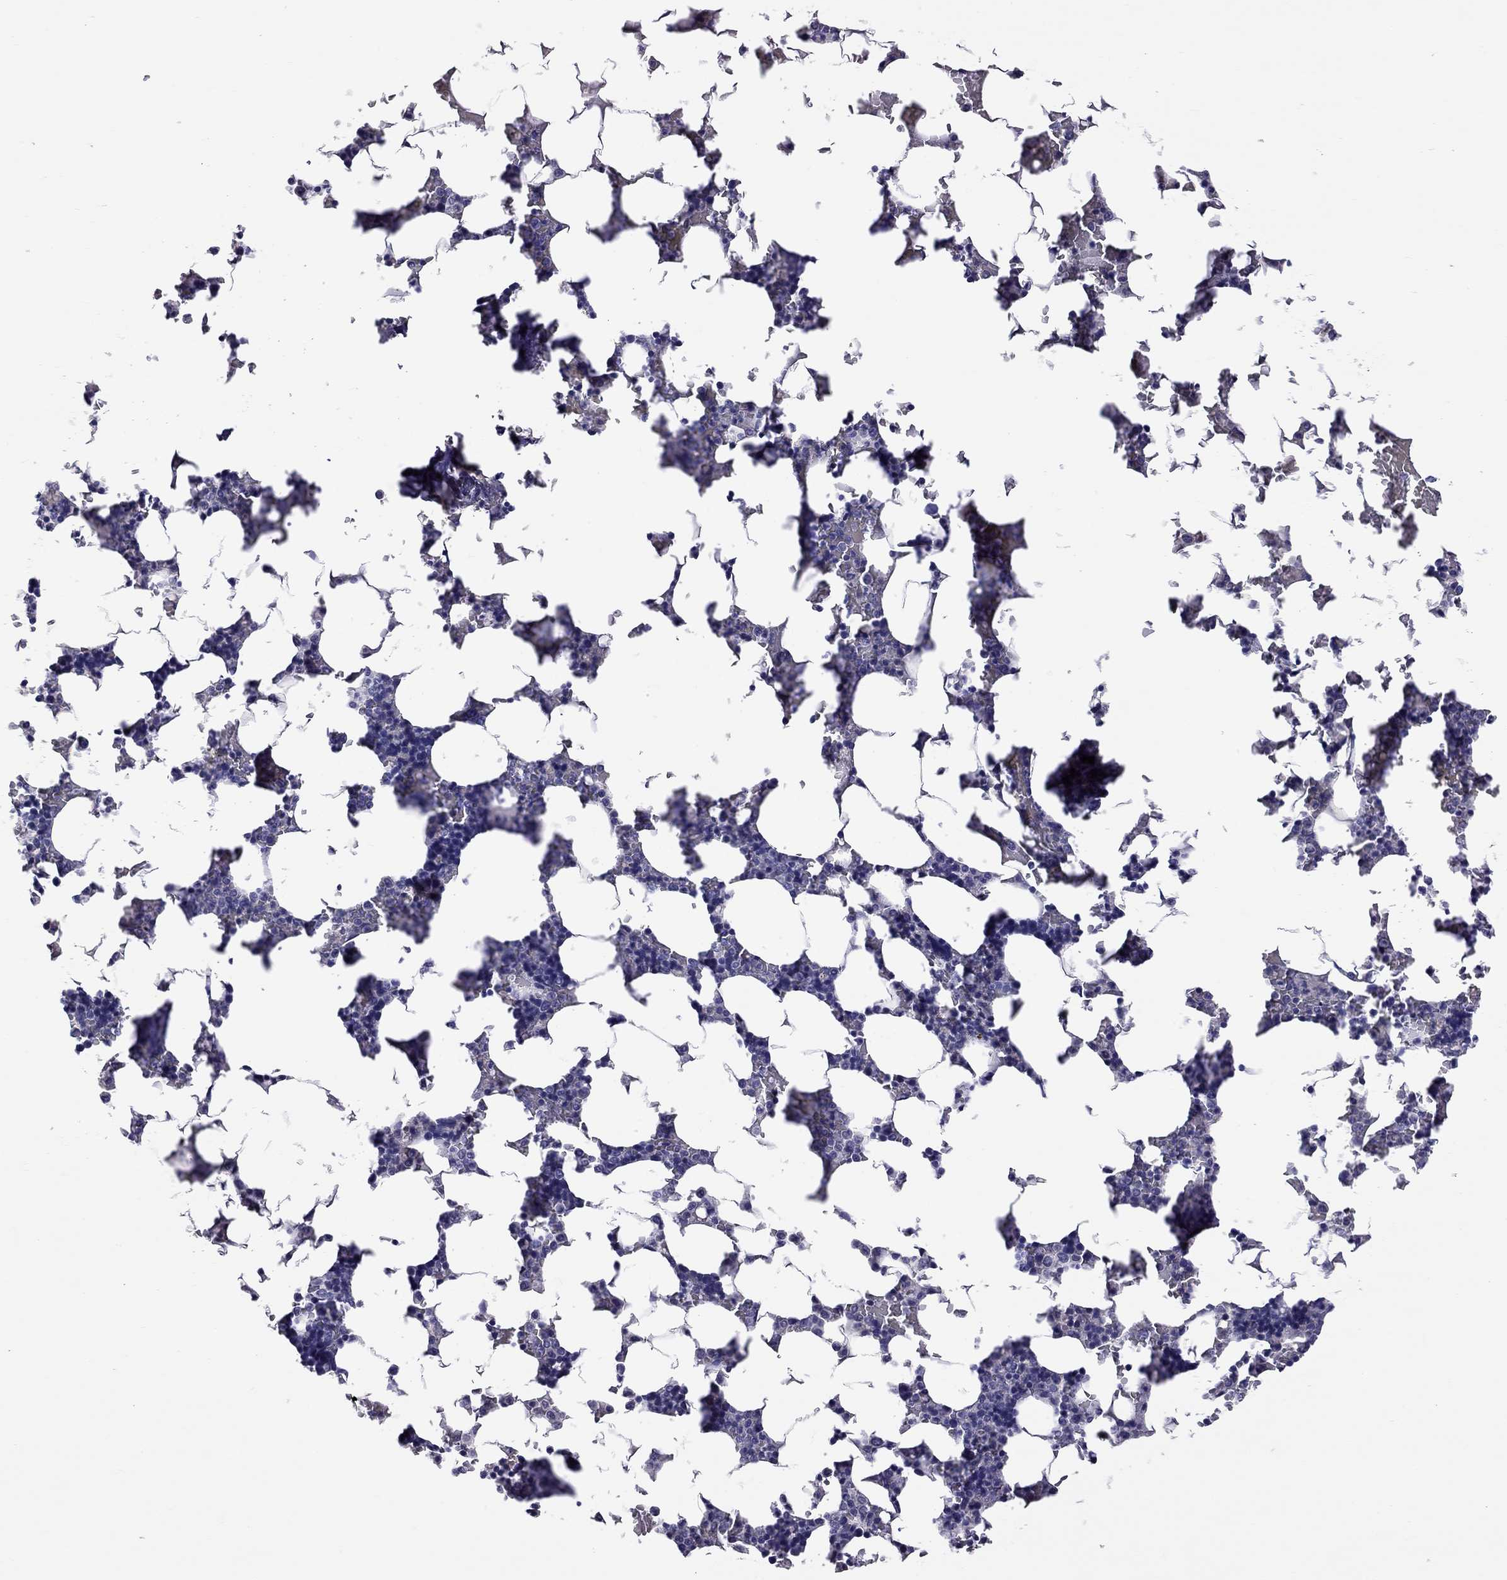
{"staining": {"intensity": "negative", "quantity": "none", "location": "none"}, "tissue": "bone marrow", "cell_type": "Hematopoietic cells", "image_type": "normal", "snomed": [{"axis": "morphology", "description": "Normal tissue, NOS"}, {"axis": "topography", "description": "Bone marrow"}], "caption": "The histopathology image reveals no significant staining in hematopoietic cells of bone marrow.", "gene": "CFAP91", "patient": {"sex": "male", "age": 51}}